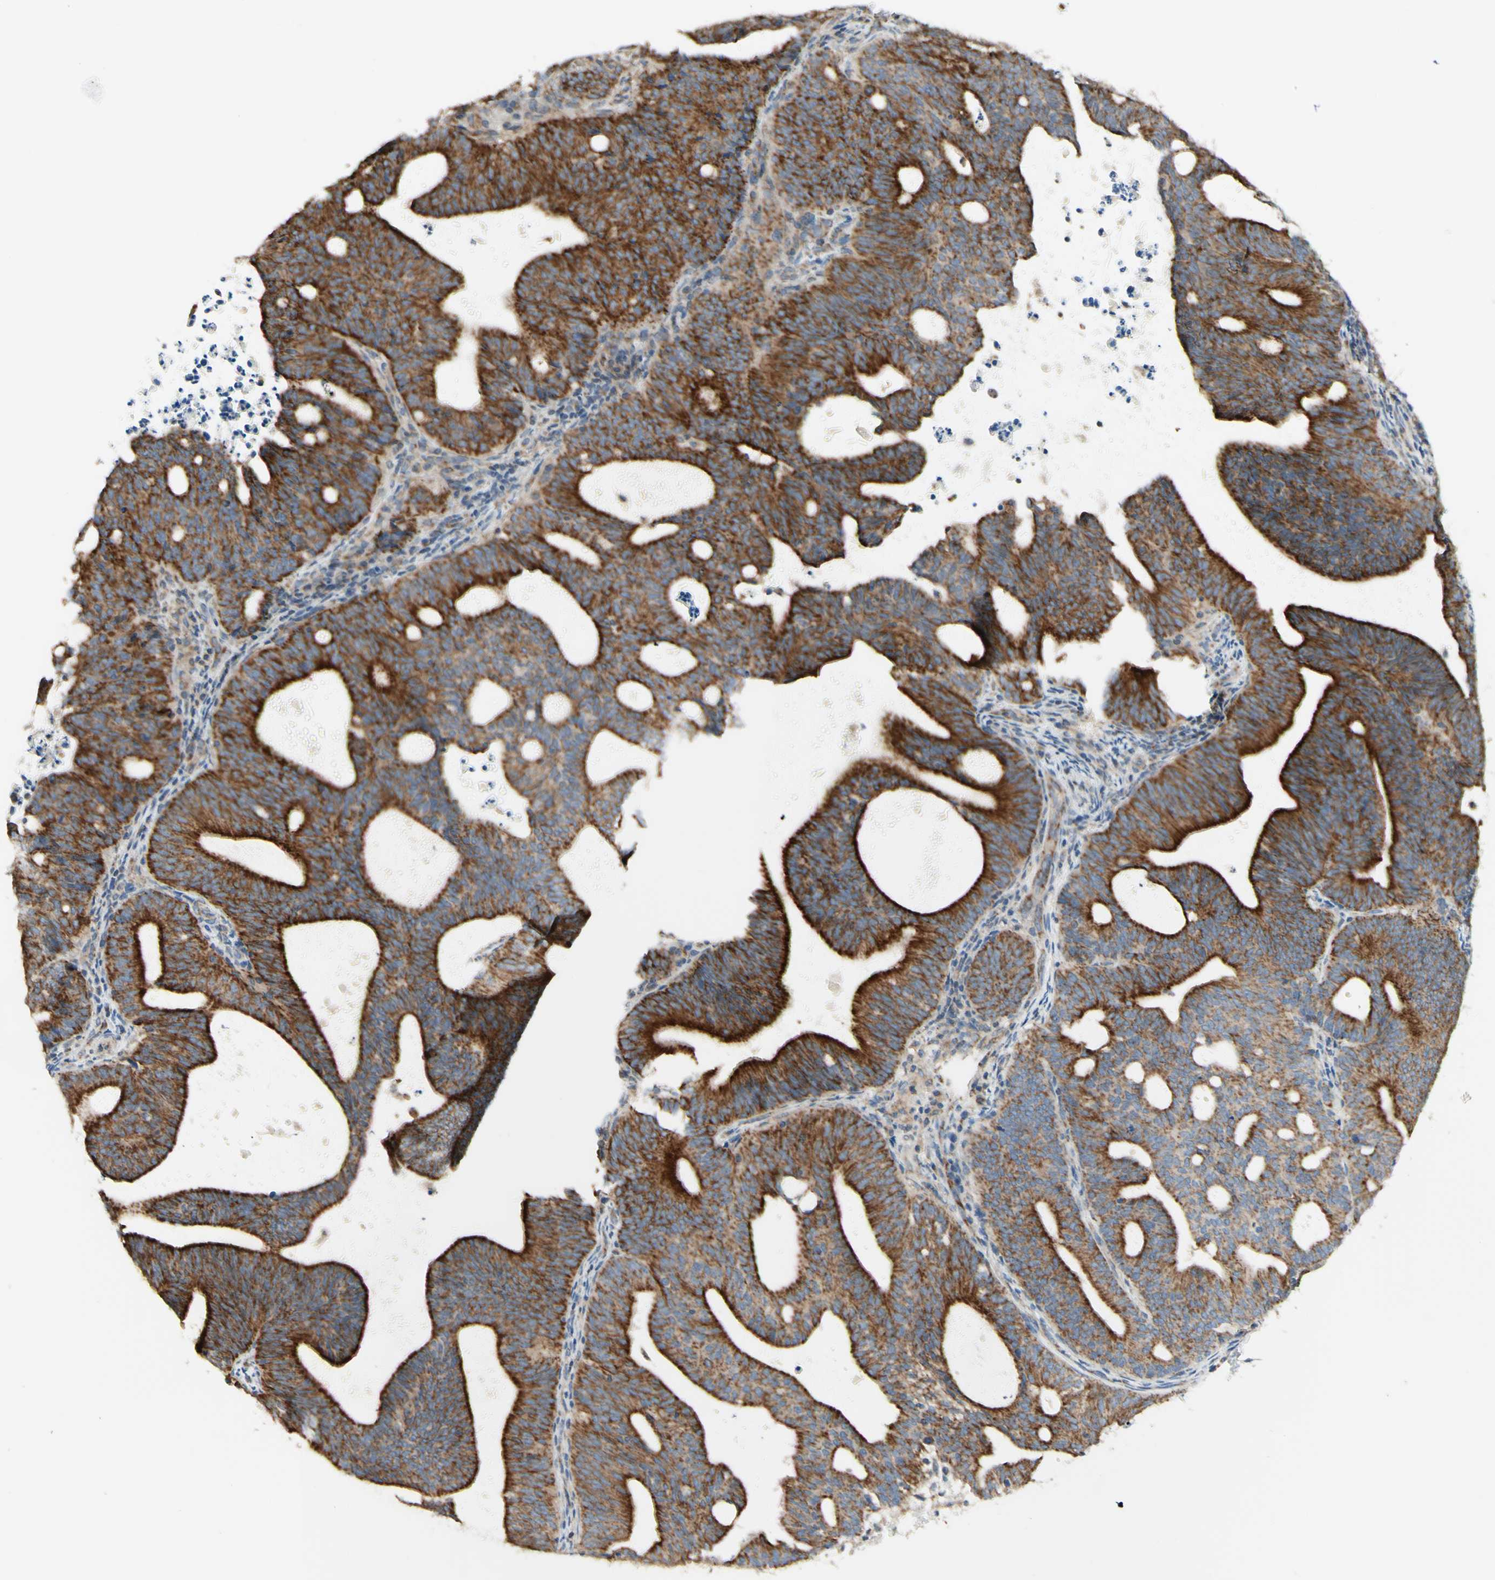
{"staining": {"intensity": "strong", "quantity": ">75%", "location": "cytoplasmic/membranous"}, "tissue": "endometrial cancer", "cell_type": "Tumor cells", "image_type": "cancer", "snomed": [{"axis": "morphology", "description": "Adenocarcinoma, NOS"}, {"axis": "topography", "description": "Uterus"}], "caption": "Endometrial cancer (adenocarcinoma) was stained to show a protein in brown. There is high levels of strong cytoplasmic/membranous positivity in about >75% of tumor cells. (DAB (3,3'-diaminobenzidine) = brown stain, brightfield microscopy at high magnification).", "gene": "ARMC10", "patient": {"sex": "female", "age": 83}}